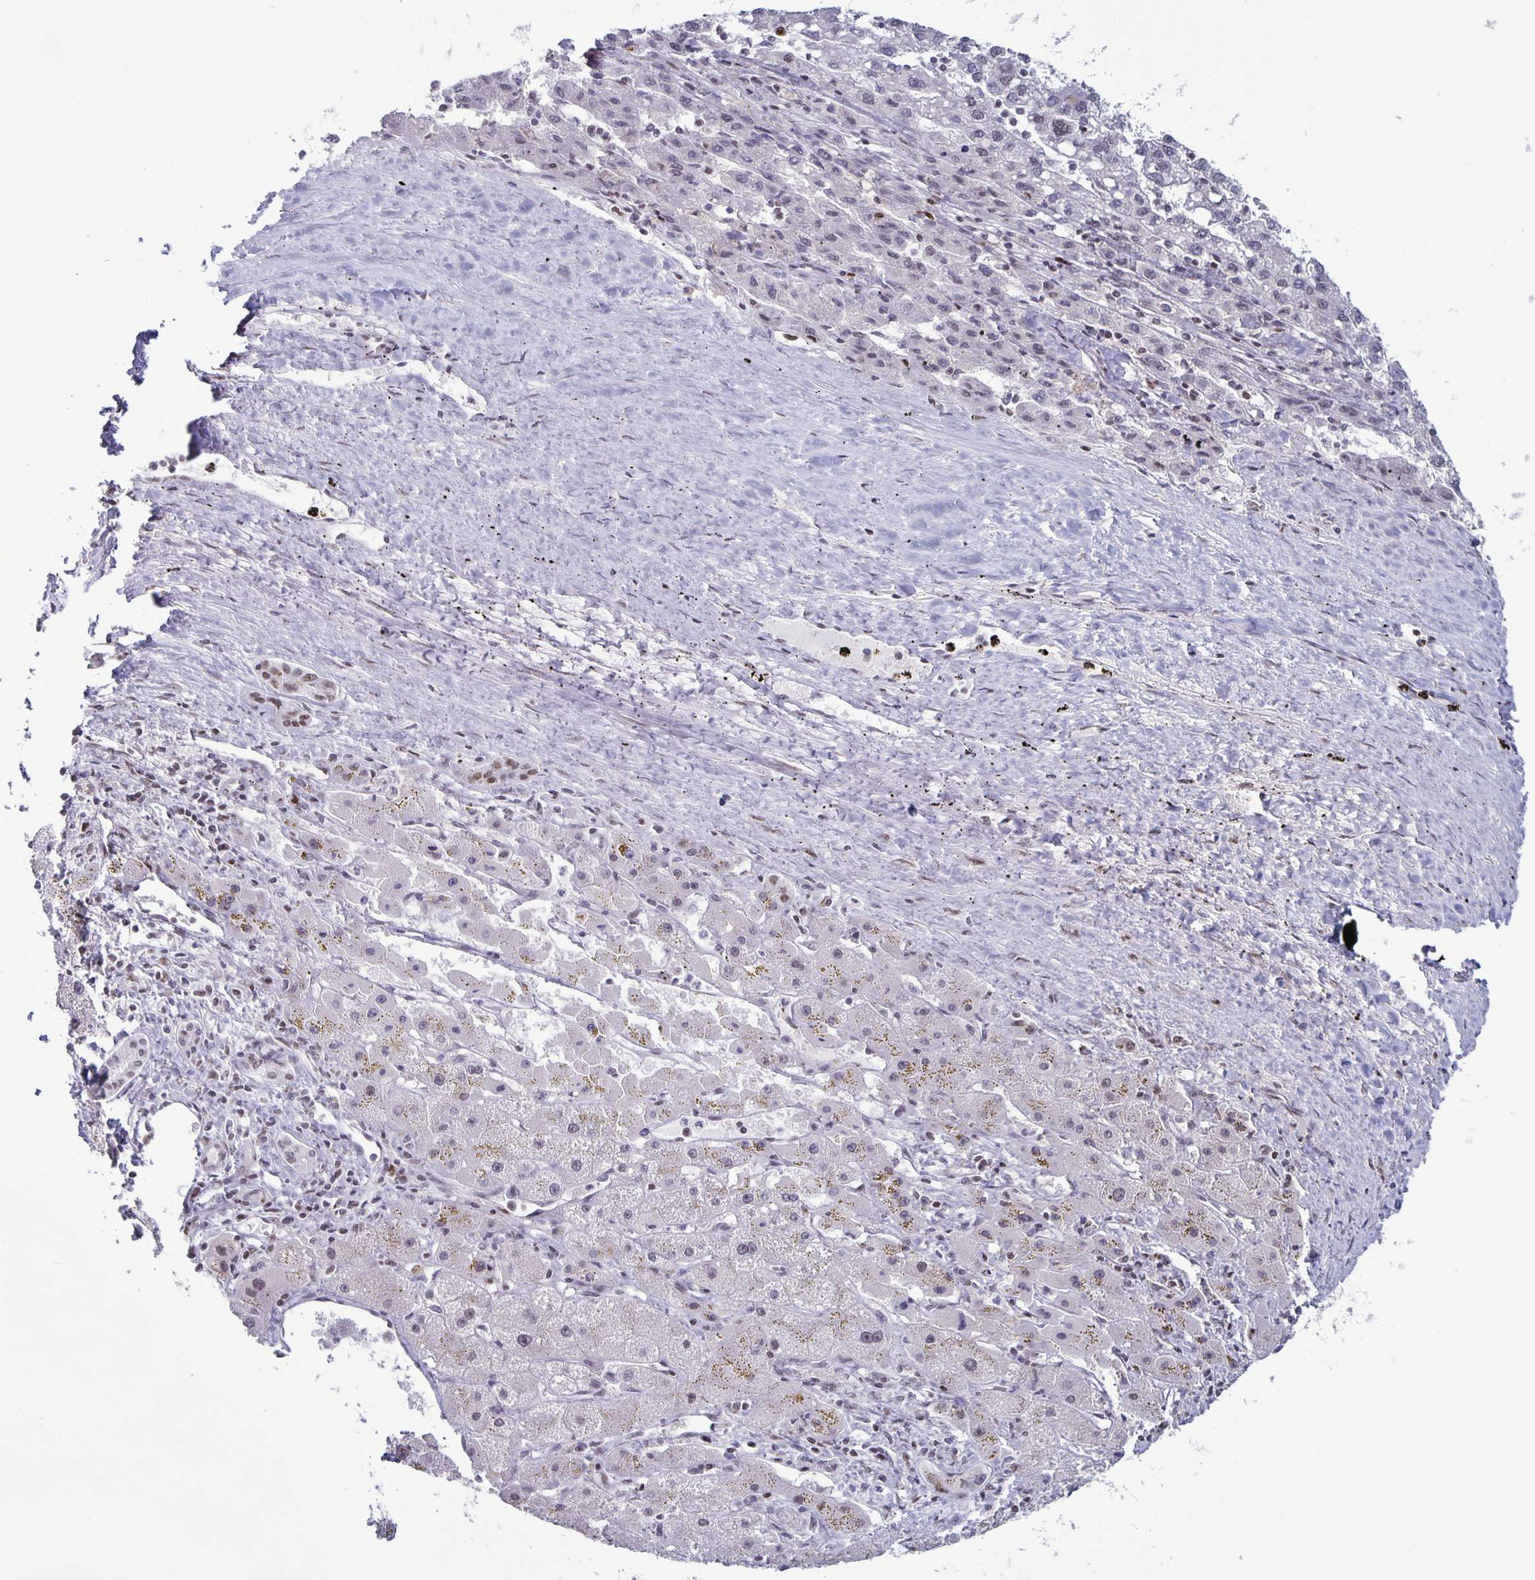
{"staining": {"intensity": "negative", "quantity": "none", "location": "none"}, "tissue": "liver cancer", "cell_type": "Tumor cells", "image_type": "cancer", "snomed": [{"axis": "morphology", "description": "Carcinoma, Hepatocellular, NOS"}, {"axis": "topography", "description": "Liver"}], "caption": "High power microscopy histopathology image of an immunohistochemistry (IHC) histopathology image of hepatocellular carcinoma (liver), revealing no significant positivity in tumor cells.", "gene": "JUND", "patient": {"sex": "female", "age": 82}}